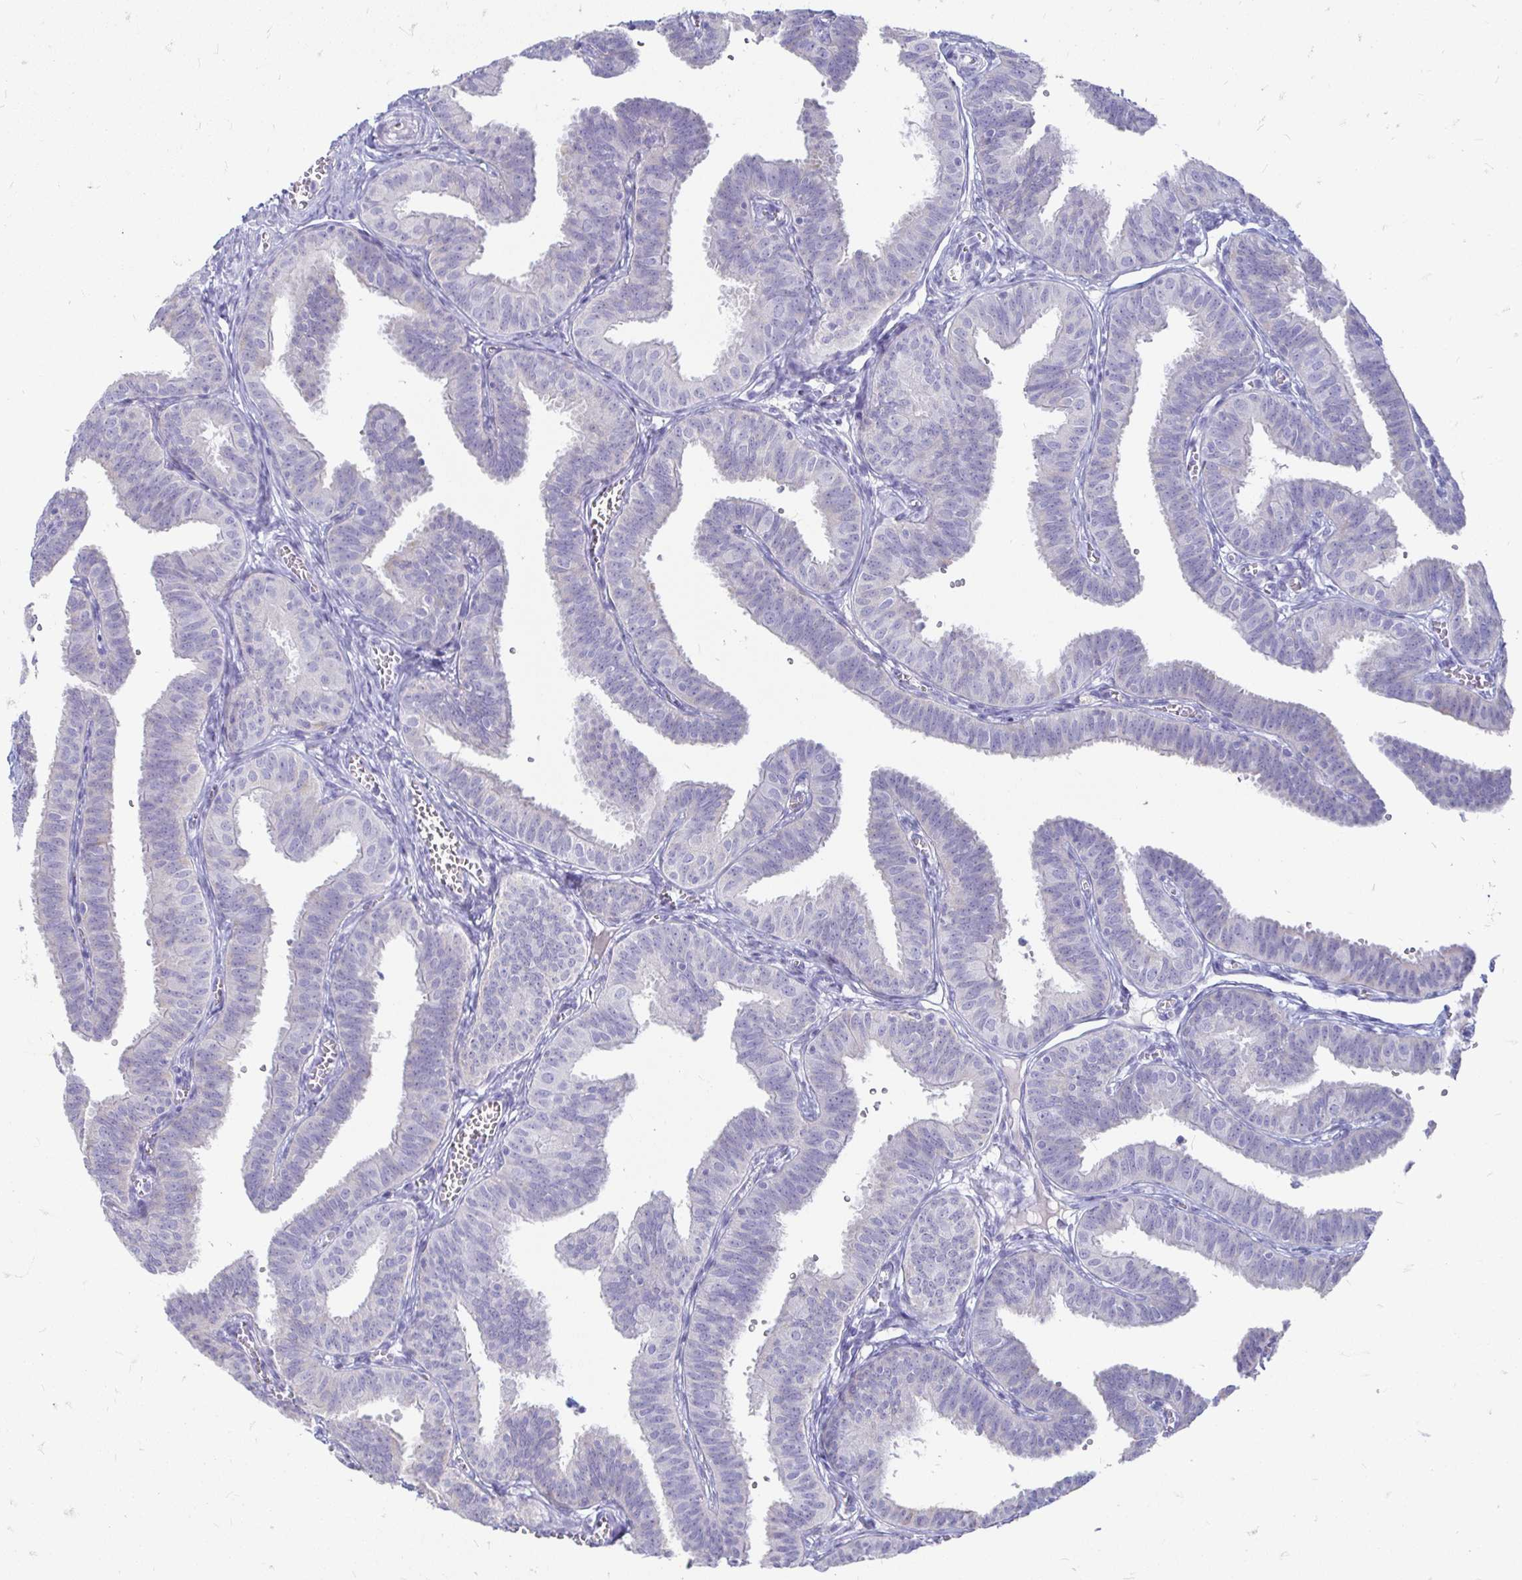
{"staining": {"intensity": "negative", "quantity": "none", "location": "none"}, "tissue": "fallopian tube", "cell_type": "Glandular cells", "image_type": "normal", "snomed": [{"axis": "morphology", "description": "Normal tissue, NOS"}, {"axis": "topography", "description": "Fallopian tube"}], "caption": "This micrograph is of normal fallopian tube stained with immunohistochemistry (IHC) to label a protein in brown with the nuclei are counter-stained blue. There is no staining in glandular cells.", "gene": "PEG10", "patient": {"sex": "female", "age": 25}}